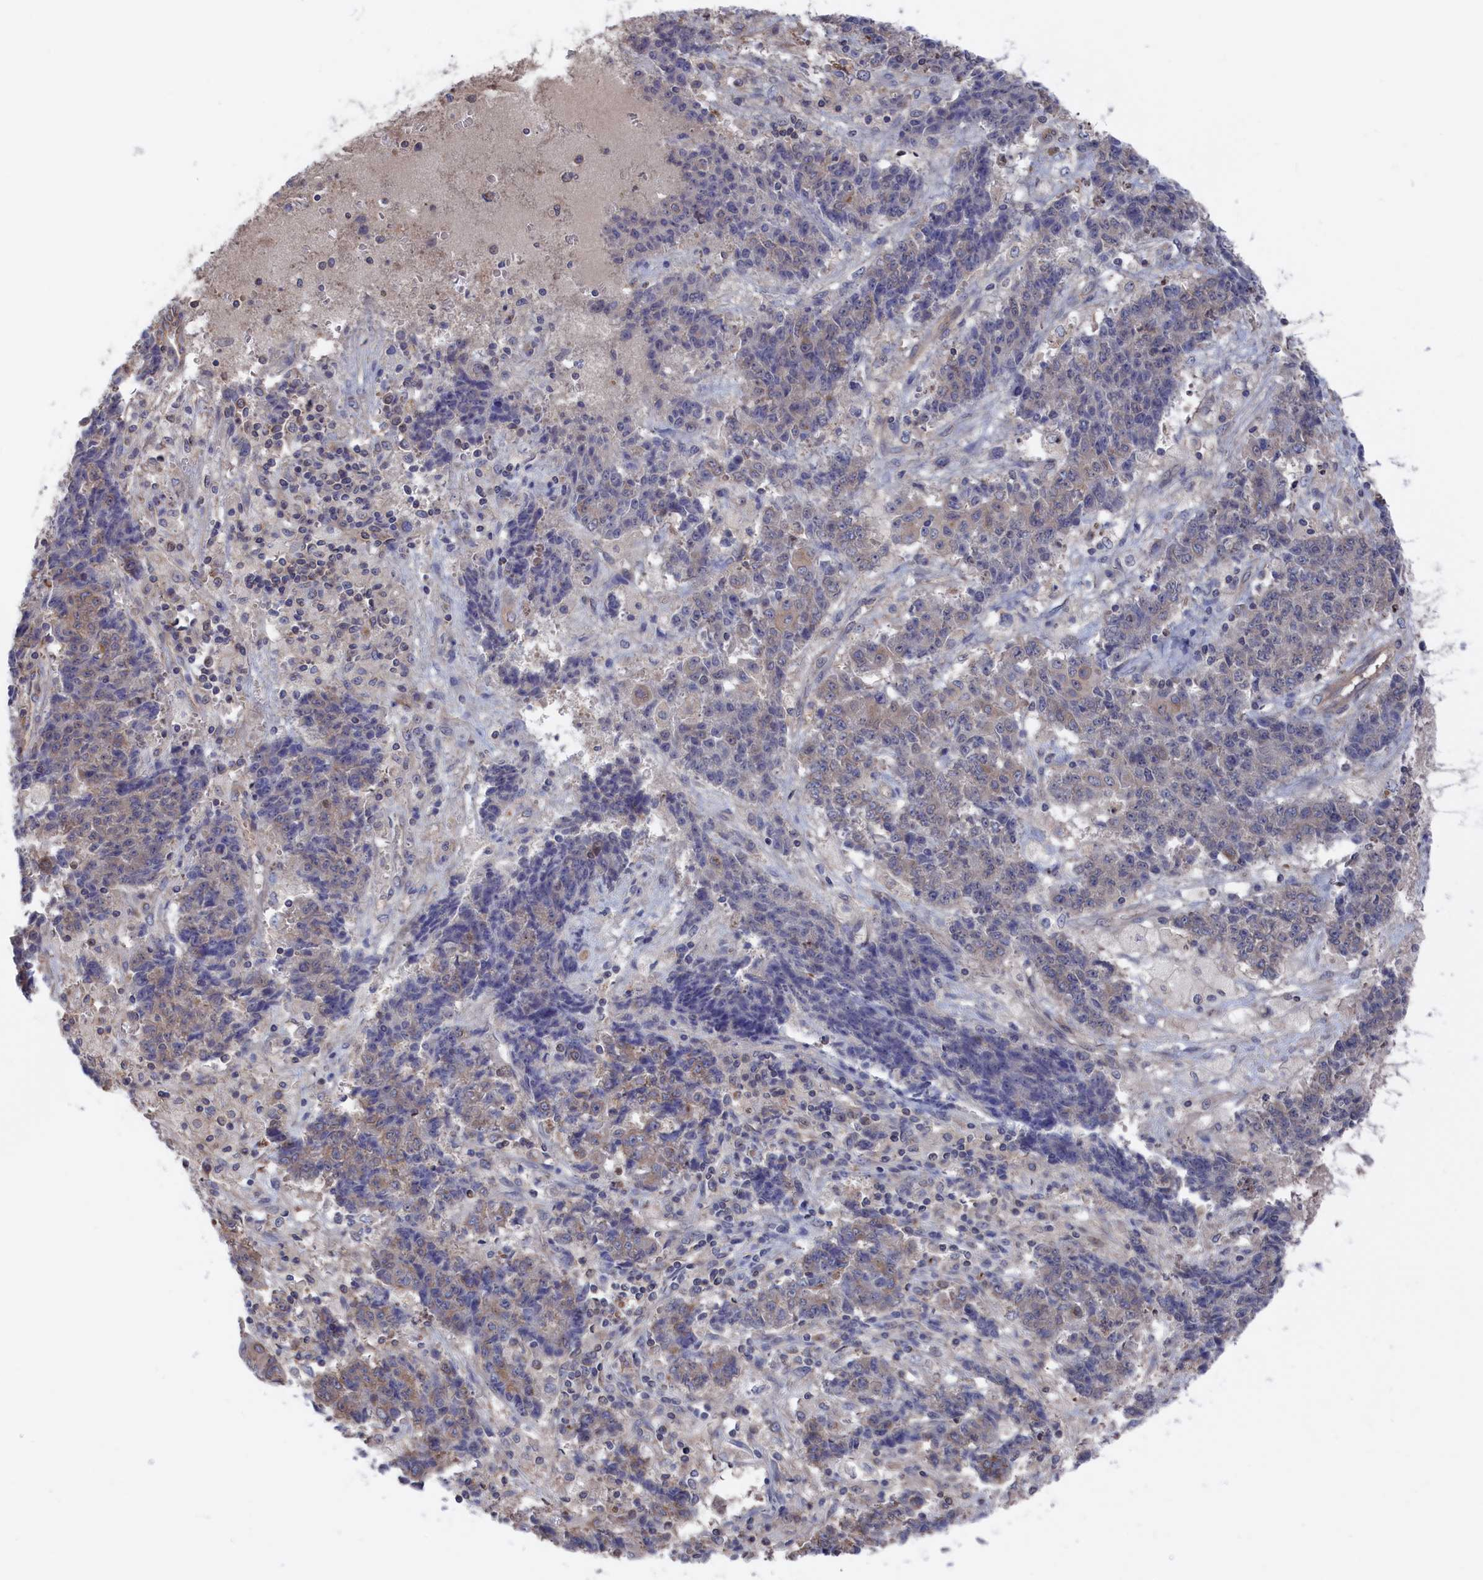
{"staining": {"intensity": "weak", "quantity": "<25%", "location": "cytoplasmic/membranous"}, "tissue": "ovarian cancer", "cell_type": "Tumor cells", "image_type": "cancer", "snomed": [{"axis": "morphology", "description": "Carcinoma, endometroid"}, {"axis": "topography", "description": "Ovary"}], "caption": "DAB immunohistochemical staining of human ovarian cancer exhibits no significant positivity in tumor cells.", "gene": "NUTF2", "patient": {"sex": "female", "age": 42}}